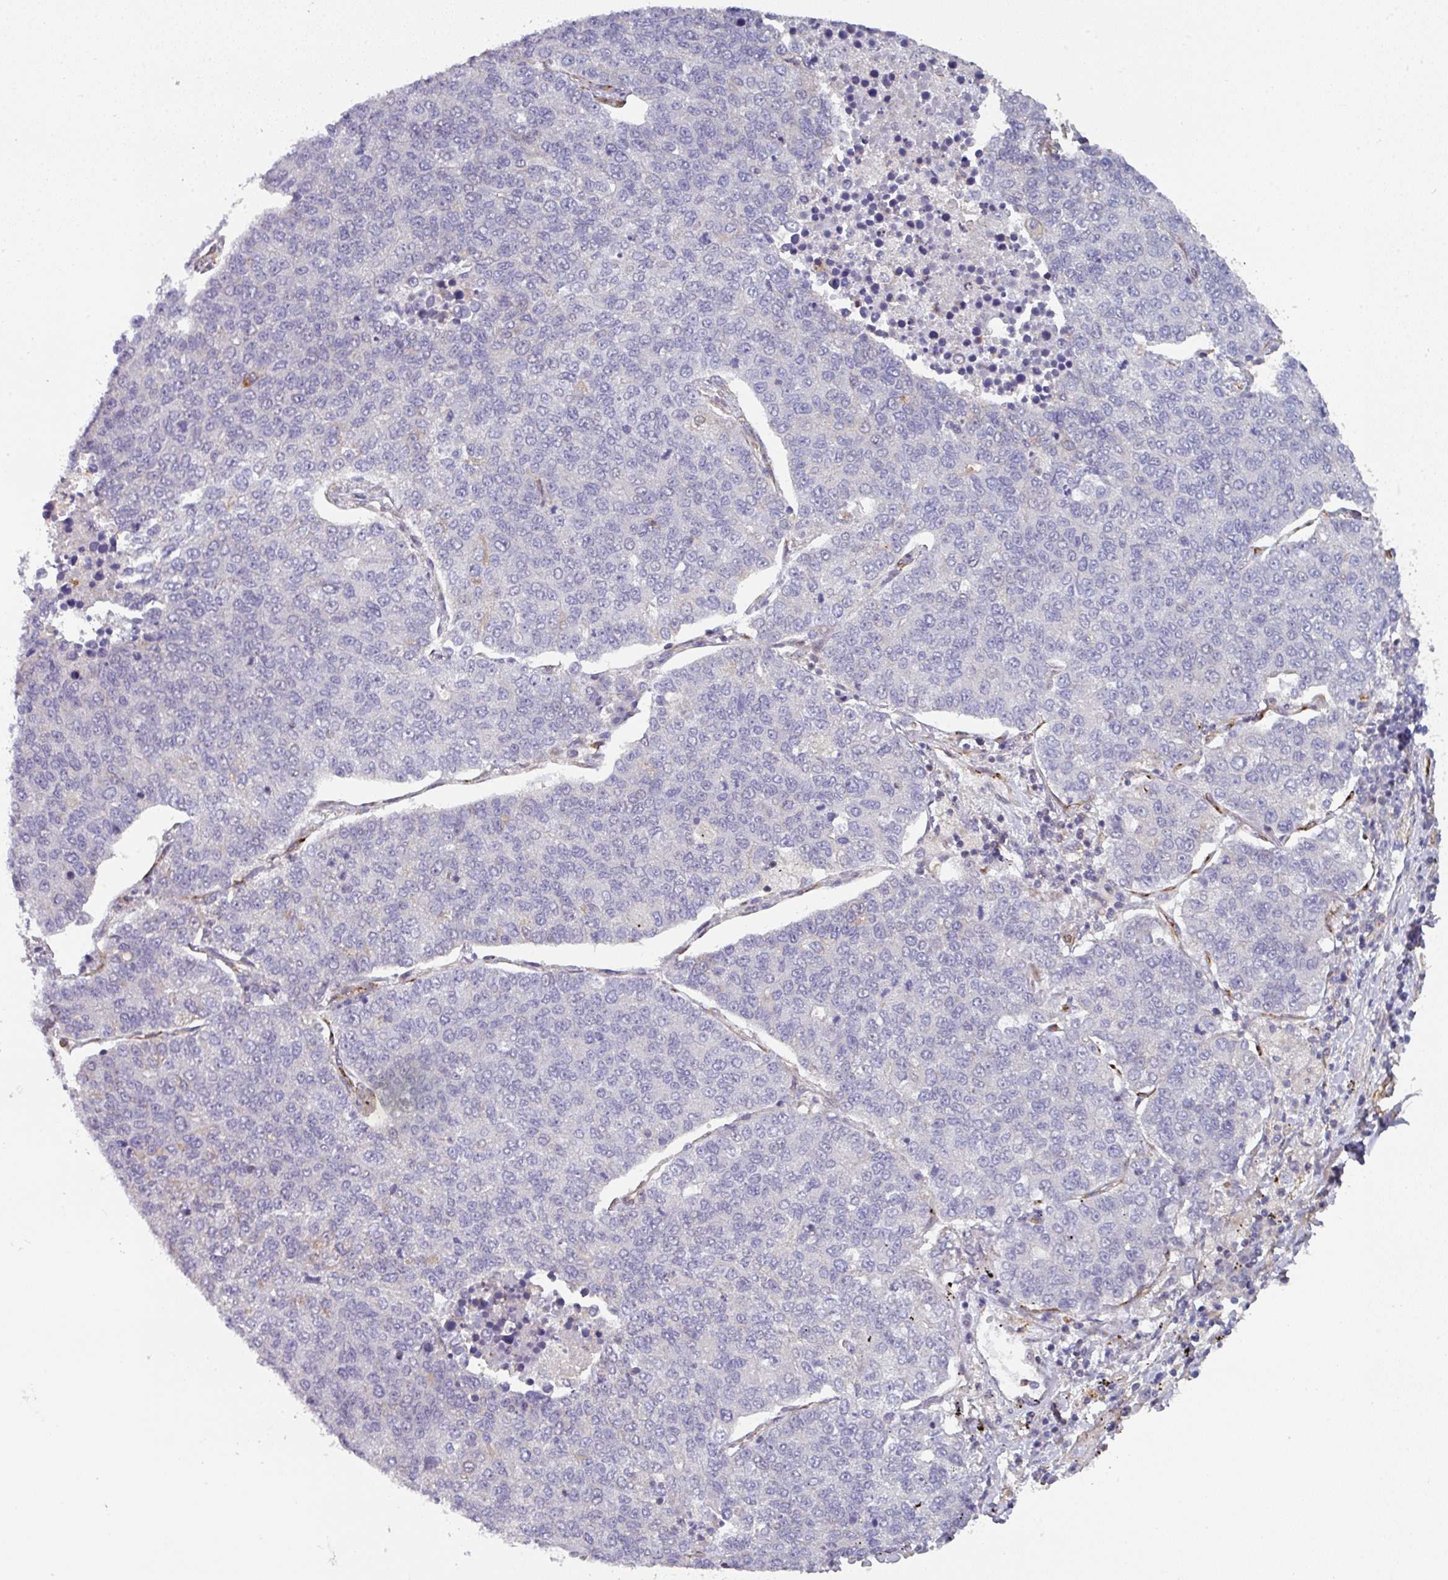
{"staining": {"intensity": "negative", "quantity": "none", "location": "none"}, "tissue": "lung cancer", "cell_type": "Tumor cells", "image_type": "cancer", "snomed": [{"axis": "morphology", "description": "Adenocarcinoma, NOS"}, {"axis": "topography", "description": "Lung"}], "caption": "Tumor cells show no significant protein staining in adenocarcinoma (lung).", "gene": "BEND5", "patient": {"sex": "male", "age": 49}}